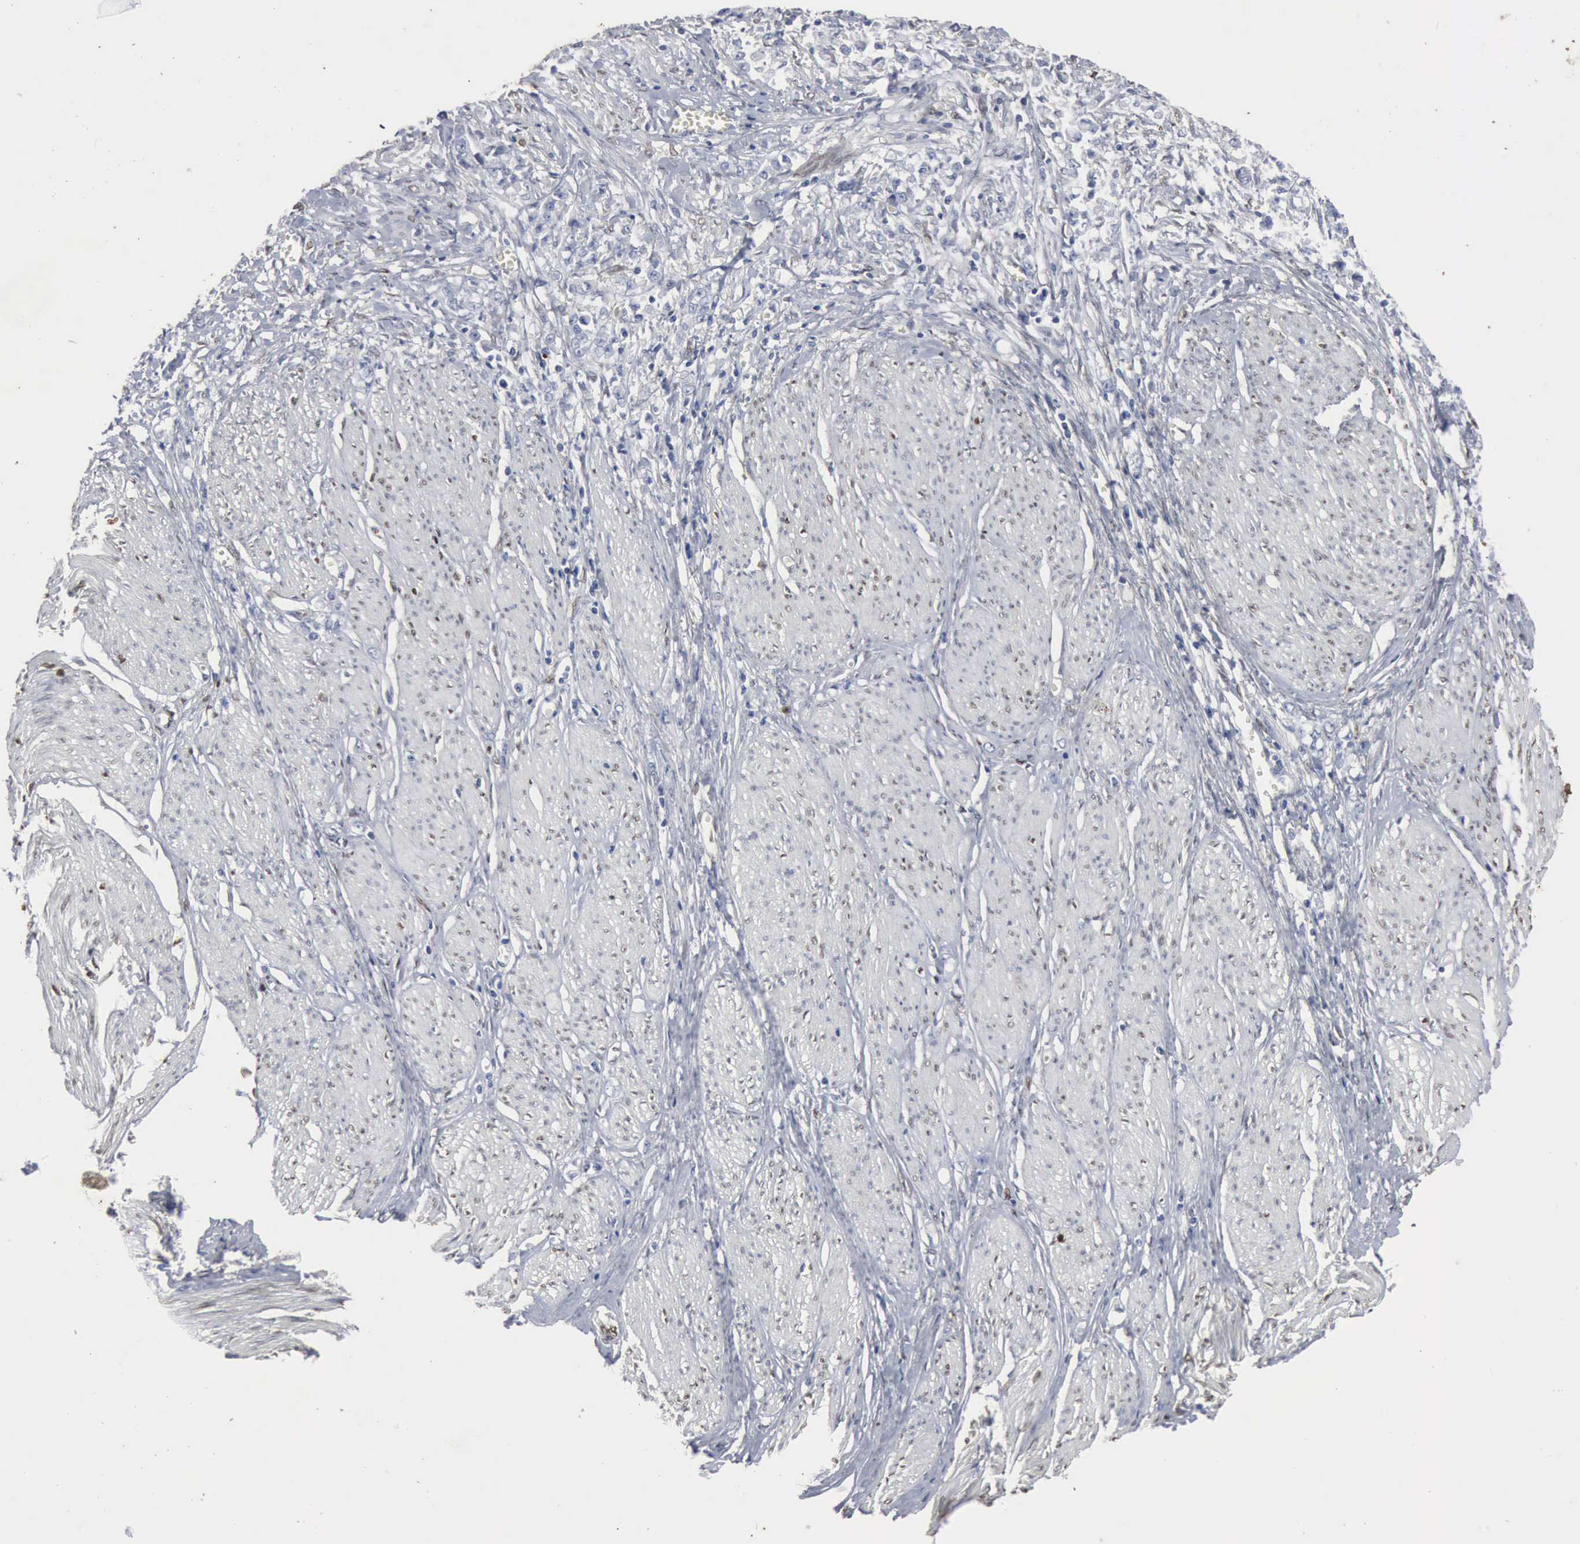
{"staining": {"intensity": "negative", "quantity": "none", "location": "none"}, "tissue": "stomach cancer", "cell_type": "Tumor cells", "image_type": "cancer", "snomed": [{"axis": "morphology", "description": "Adenocarcinoma, NOS"}, {"axis": "topography", "description": "Stomach"}], "caption": "Tumor cells show no significant protein expression in stomach cancer (adenocarcinoma). (Brightfield microscopy of DAB immunohistochemistry (IHC) at high magnification).", "gene": "FGF2", "patient": {"sex": "male", "age": 72}}